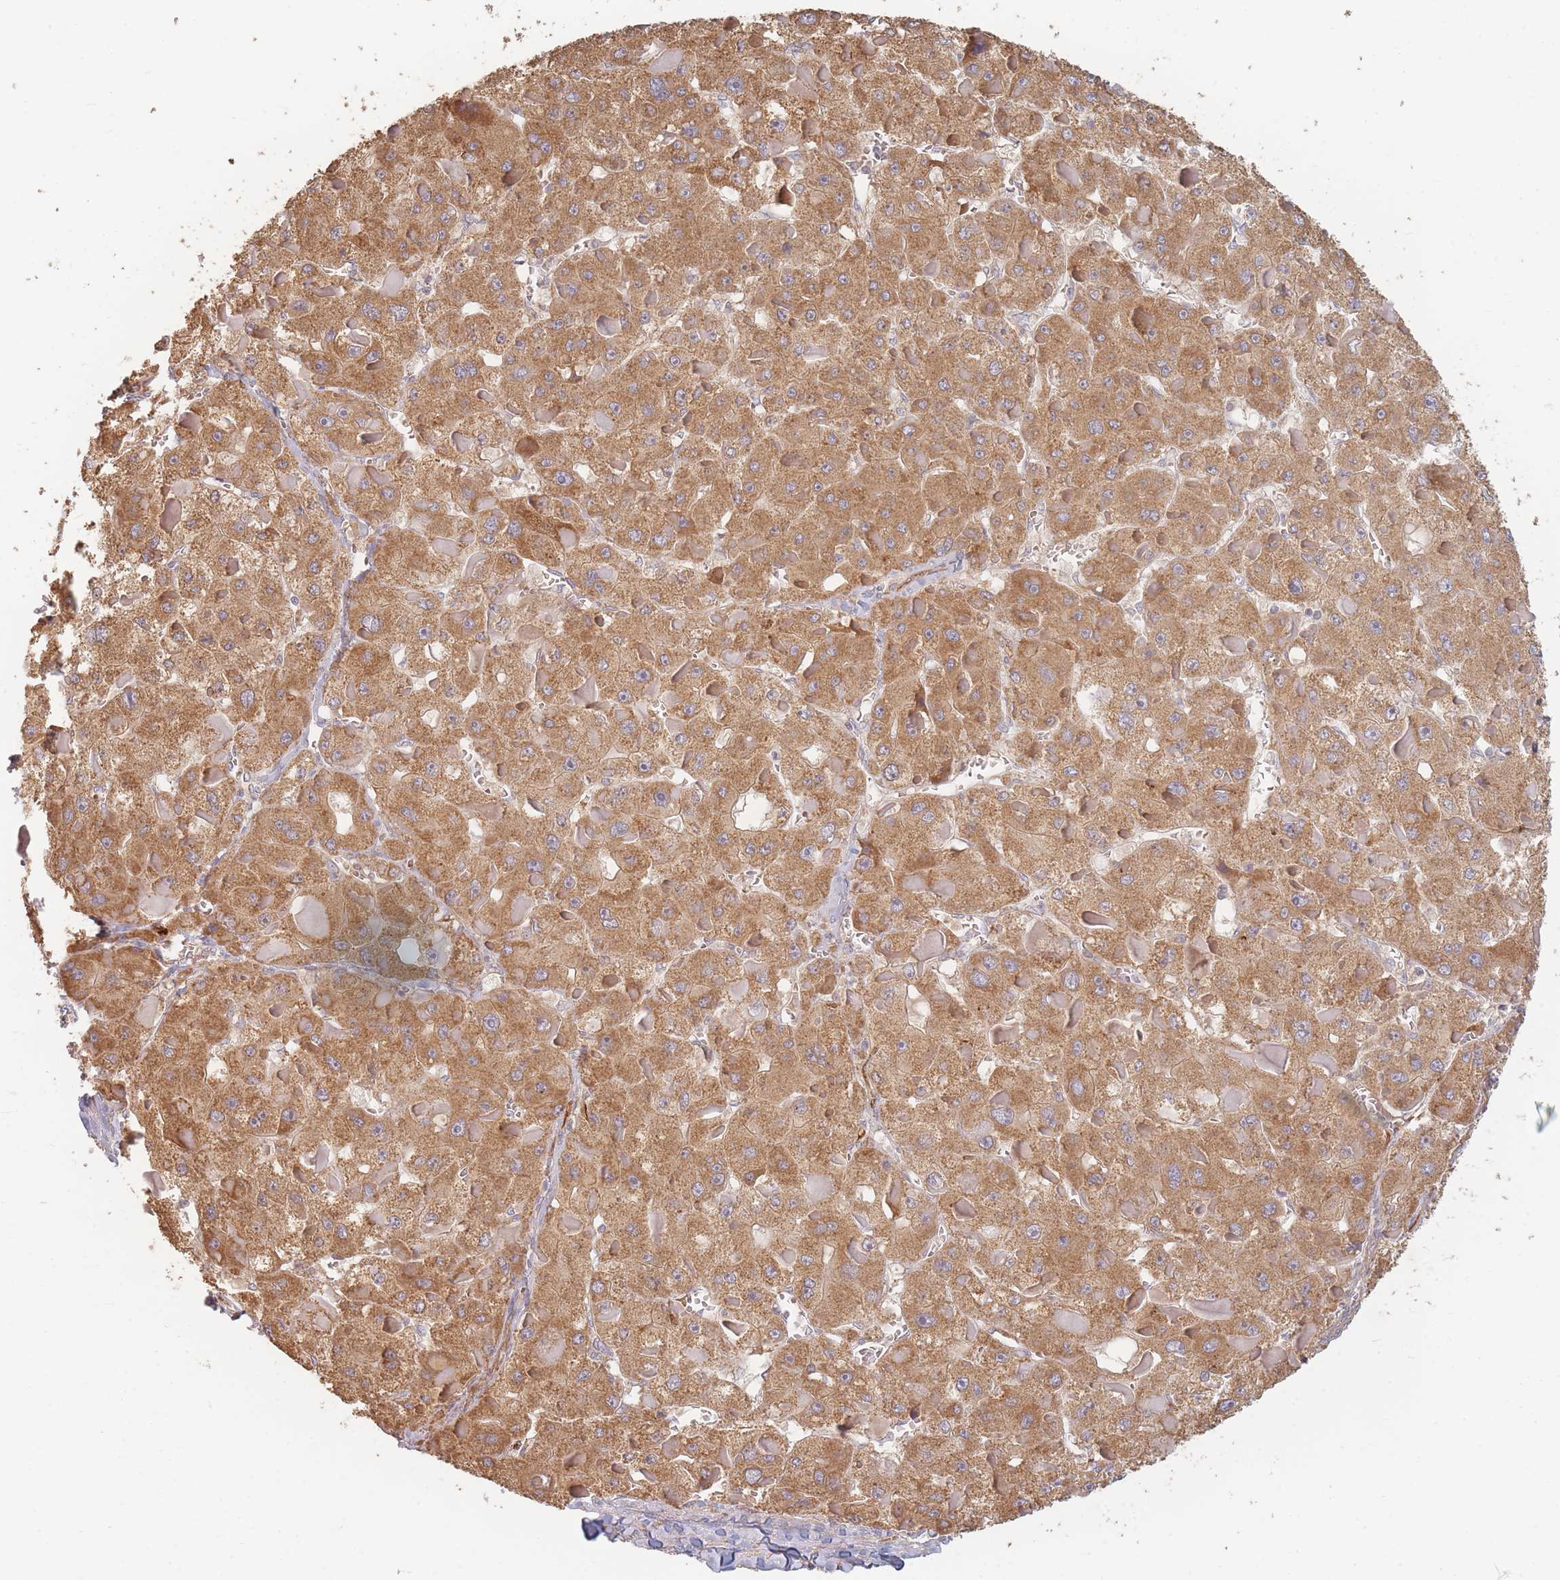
{"staining": {"intensity": "moderate", "quantity": ">75%", "location": "cytoplasmic/membranous"}, "tissue": "liver cancer", "cell_type": "Tumor cells", "image_type": "cancer", "snomed": [{"axis": "morphology", "description": "Carcinoma, Hepatocellular, NOS"}, {"axis": "topography", "description": "Liver"}], "caption": "Moderate cytoplasmic/membranous expression is identified in about >75% of tumor cells in liver cancer.", "gene": "MRPS6", "patient": {"sex": "female", "age": 73}}